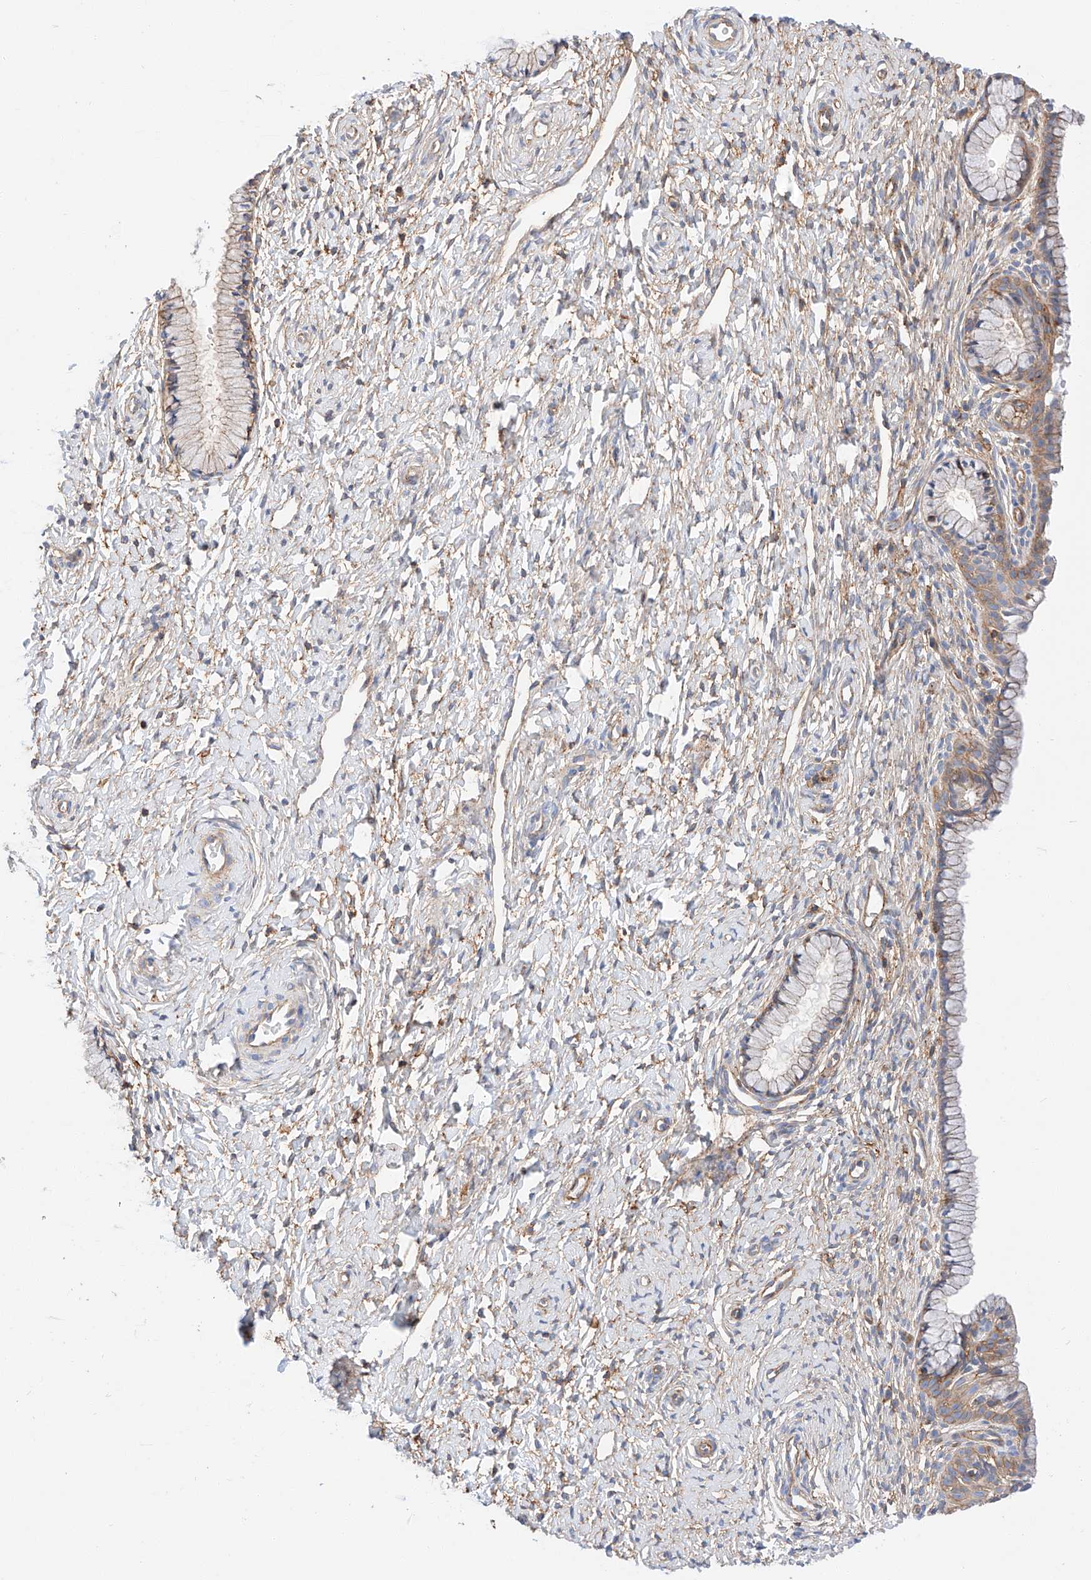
{"staining": {"intensity": "weak", "quantity": "<25%", "location": "cytoplasmic/membranous"}, "tissue": "cervix", "cell_type": "Glandular cells", "image_type": "normal", "snomed": [{"axis": "morphology", "description": "Normal tissue, NOS"}, {"axis": "topography", "description": "Cervix"}], "caption": "DAB immunohistochemical staining of unremarkable cervix exhibits no significant expression in glandular cells.", "gene": "ENSG00000259132", "patient": {"sex": "female", "age": 33}}